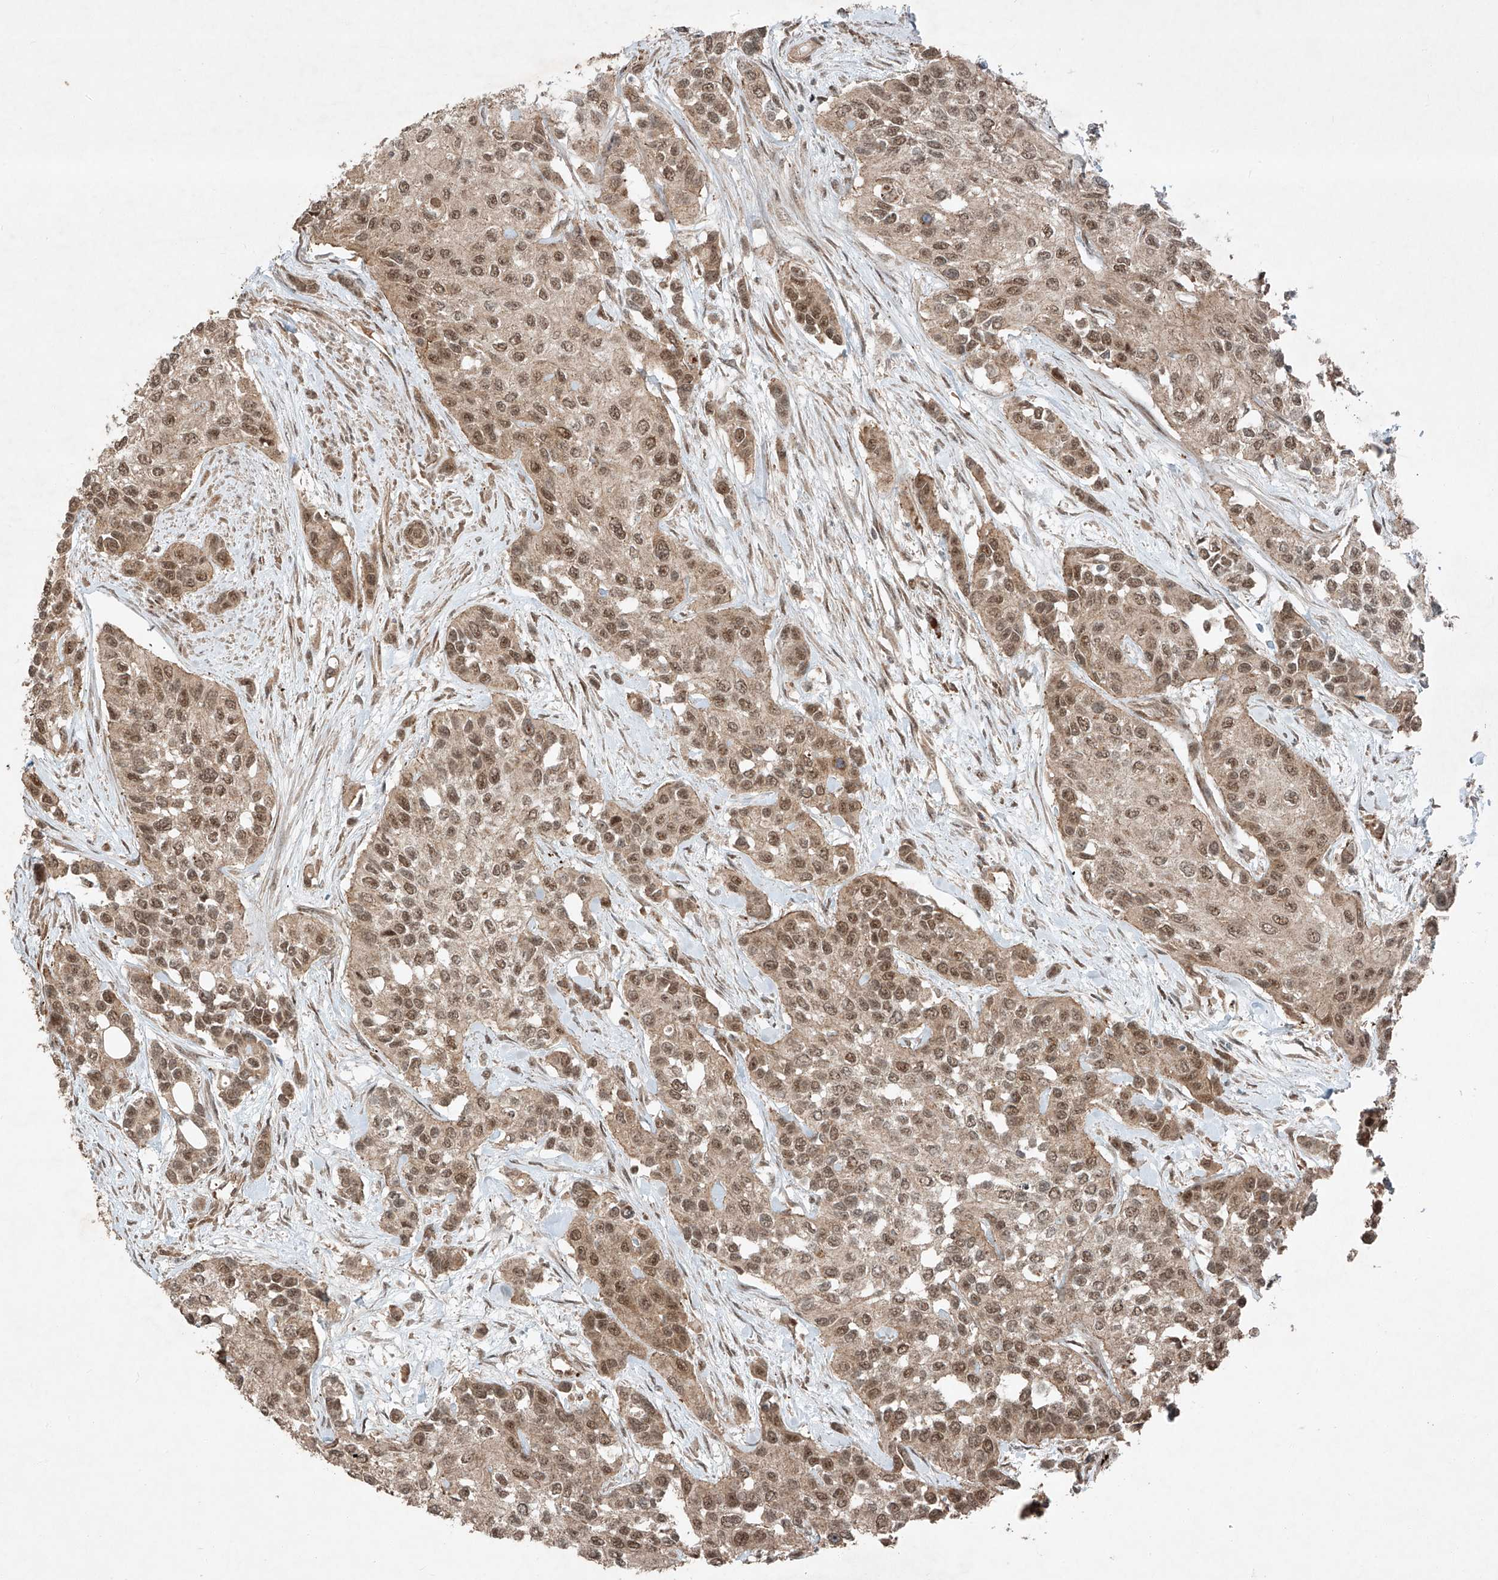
{"staining": {"intensity": "moderate", "quantity": ">75%", "location": "cytoplasmic/membranous,nuclear"}, "tissue": "urothelial cancer", "cell_type": "Tumor cells", "image_type": "cancer", "snomed": [{"axis": "morphology", "description": "Normal tissue, NOS"}, {"axis": "morphology", "description": "Urothelial carcinoma, High grade"}, {"axis": "topography", "description": "Vascular tissue"}, {"axis": "topography", "description": "Urinary bladder"}], "caption": "A photomicrograph of urothelial cancer stained for a protein reveals moderate cytoplasmic/membranous and nuclear brown staining in tumor cells.", "gene": "ZNF620", "patient": {"sex": "female", "age": 56}}